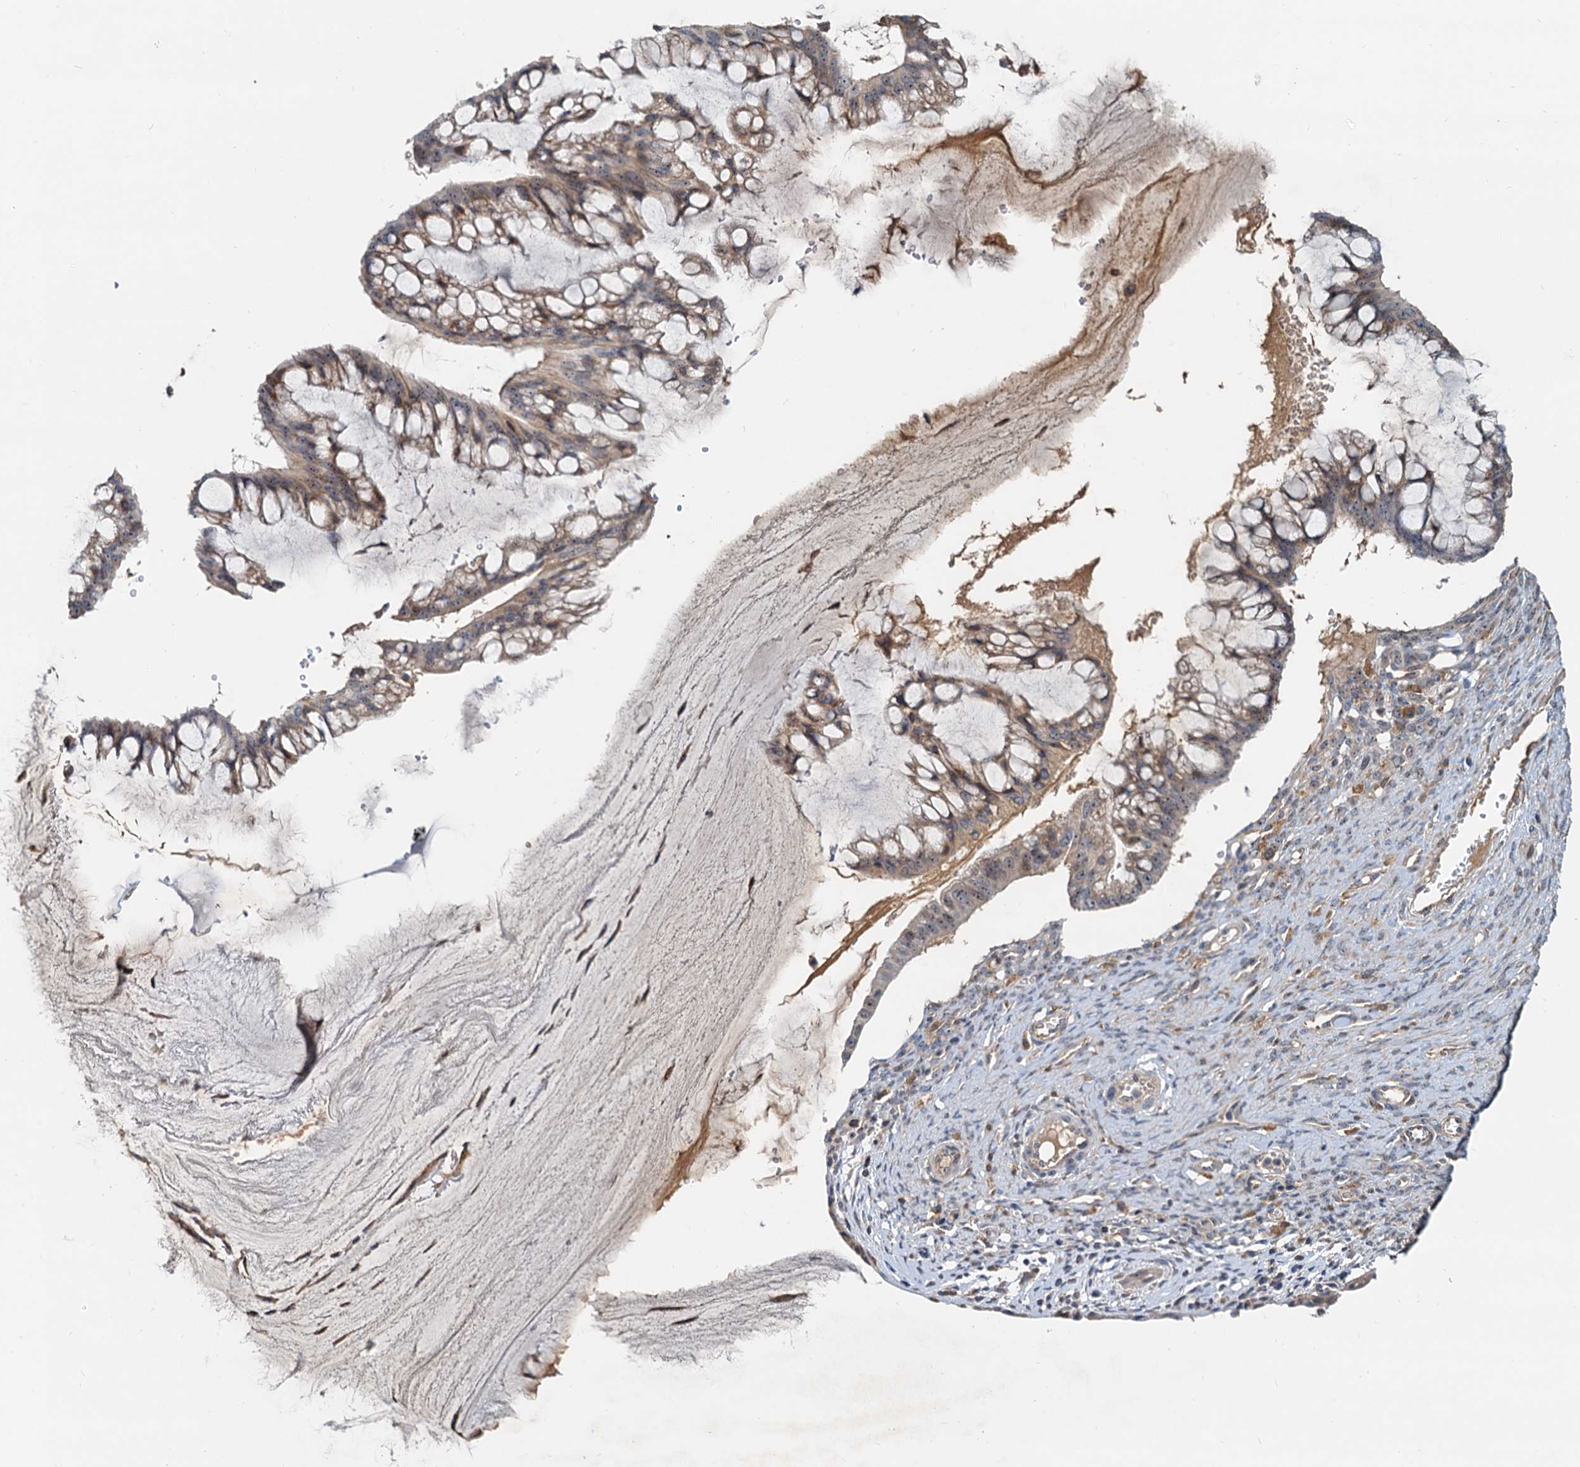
{"staining": {"intensity": "weak", "quantity": "<25%", "location": "cytoplasmic/membranous,nuclear"}, "tissue": "ovarian cancer", "cell_type": "Tumor cells", "image_type": "cancer", "snomed": [{"axis": "morphology", "description": "Cystadenocarcinoma, mucinous, NOS"}, {"axis": "topography", "description": "Ovary"}], "caption": "Immunohistochemistry (IHC) image of human mucinous cystadenocarcinoma (ovarian) stained for a protein (brown), which exhibits no positivity in tumor cells. Brightfield microscopy of immunohistochemistry (IHC) stained with DAB (3,3'-diaminobenzidine) (brown) and hematoxylin (blue), captured at high magnification.", "gene": "RGS7BP", "patient": {"sex": "female", "age": 73}}